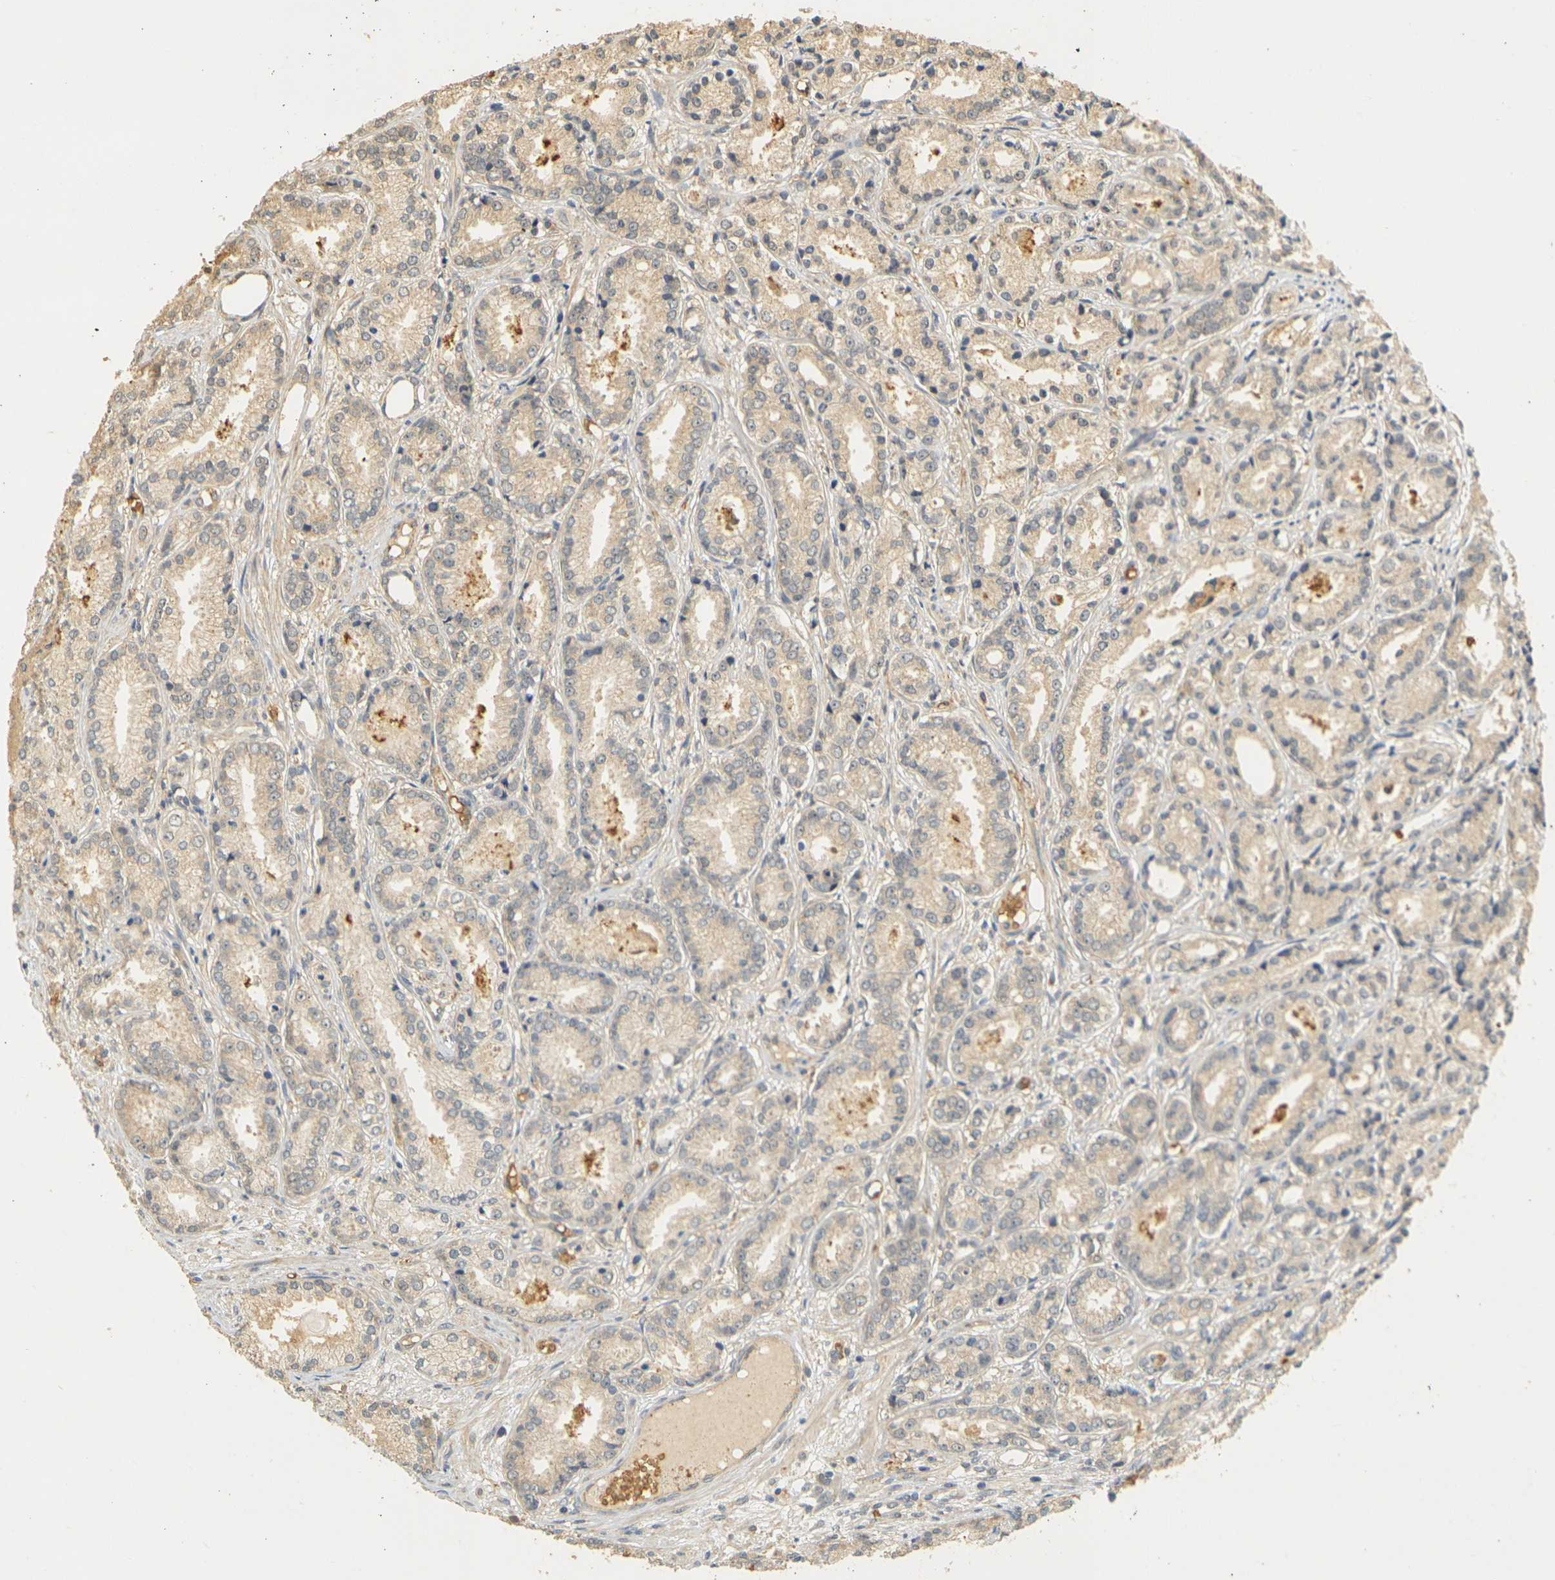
{"staining": {"intensity": "weak", "quantity": ">75%", "location": "cytoplasmic/membranous"}, "tissue": "prostate cancer", "cell_type": "Tumor cells", "image_type": "cancer", "snomed": [{"axis": "morphology", "description": "Adenocarcinoma, Low grade"}, {"axis": "topography", "description": "Prostate"}], "caption": "Immunohistochemistry (IHC) histopathology image of neoplastic tissue: human prostate cancer (low-grade adenocarcinoma) stained using immunohistochemistry (IHC) demonstrates low levels of weak protein expression localized specifically in the cytoplasmic/membranous of tumor cells, appearing as a cytoplasmic/membranous brown color.", "gene": "MEGF9", "patient": {"sex": "male", "age": 72}}